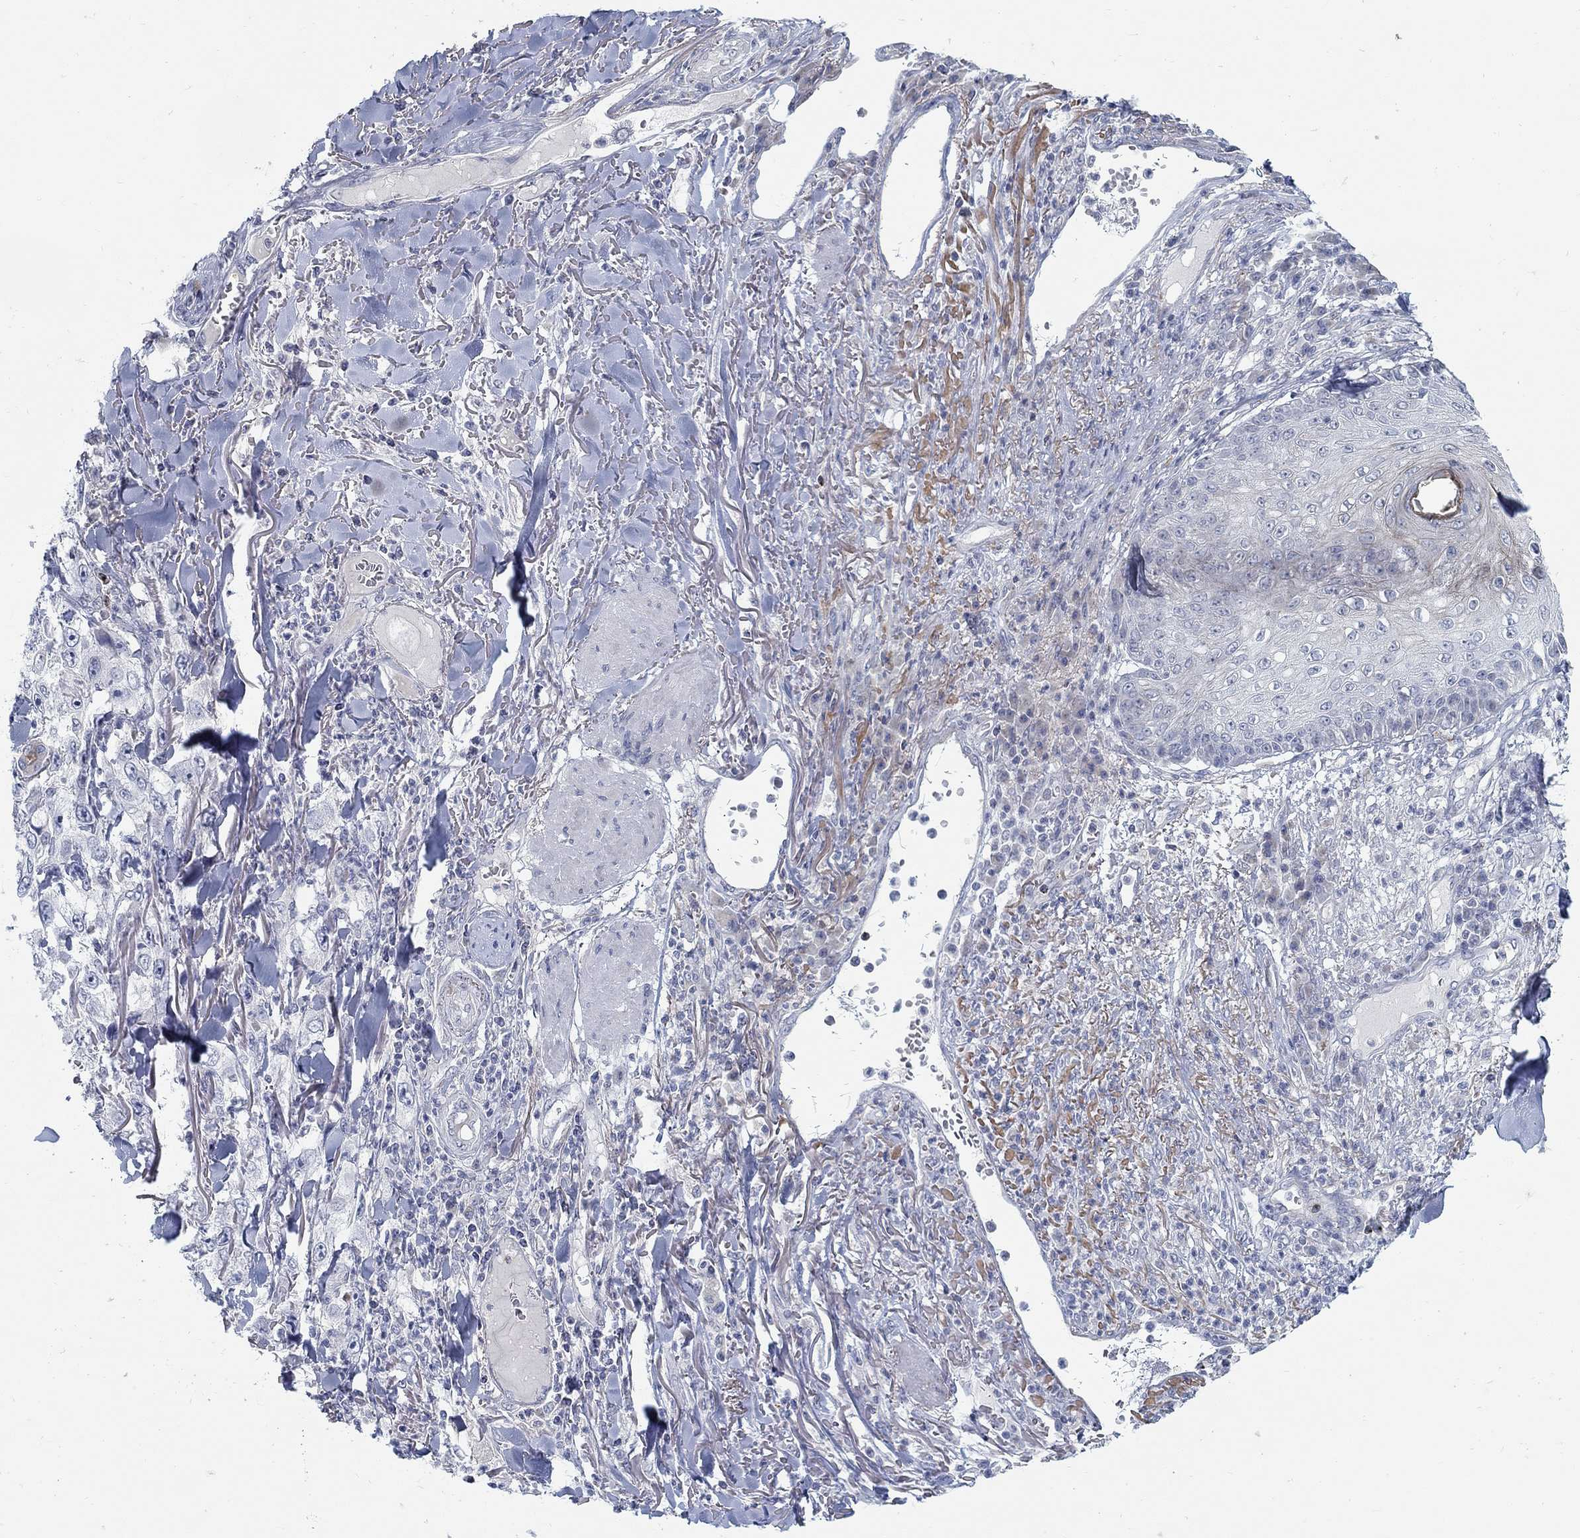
{"staining": {"intensity": "negative", "quantity": "none", "location": "none"}, "tissue": "skin cancer", "cell_type": "Tumor cells", "image_type": "cancer", "snomed": [{"axis": "morphology", "description": "Squamous cell carcinoma, NOS"}, {"axis": "topography", "description": "Skin"}], "caption": "Immunohistochemistry photomicrograph of neoplastic tissue: human skin cancer stained with DAB (3,3'-diaminobenzidine) exhibits no significant protein expression in tumor cells.", "gene": "ANO7", "patient": {"sex": "male", "age": 82}}